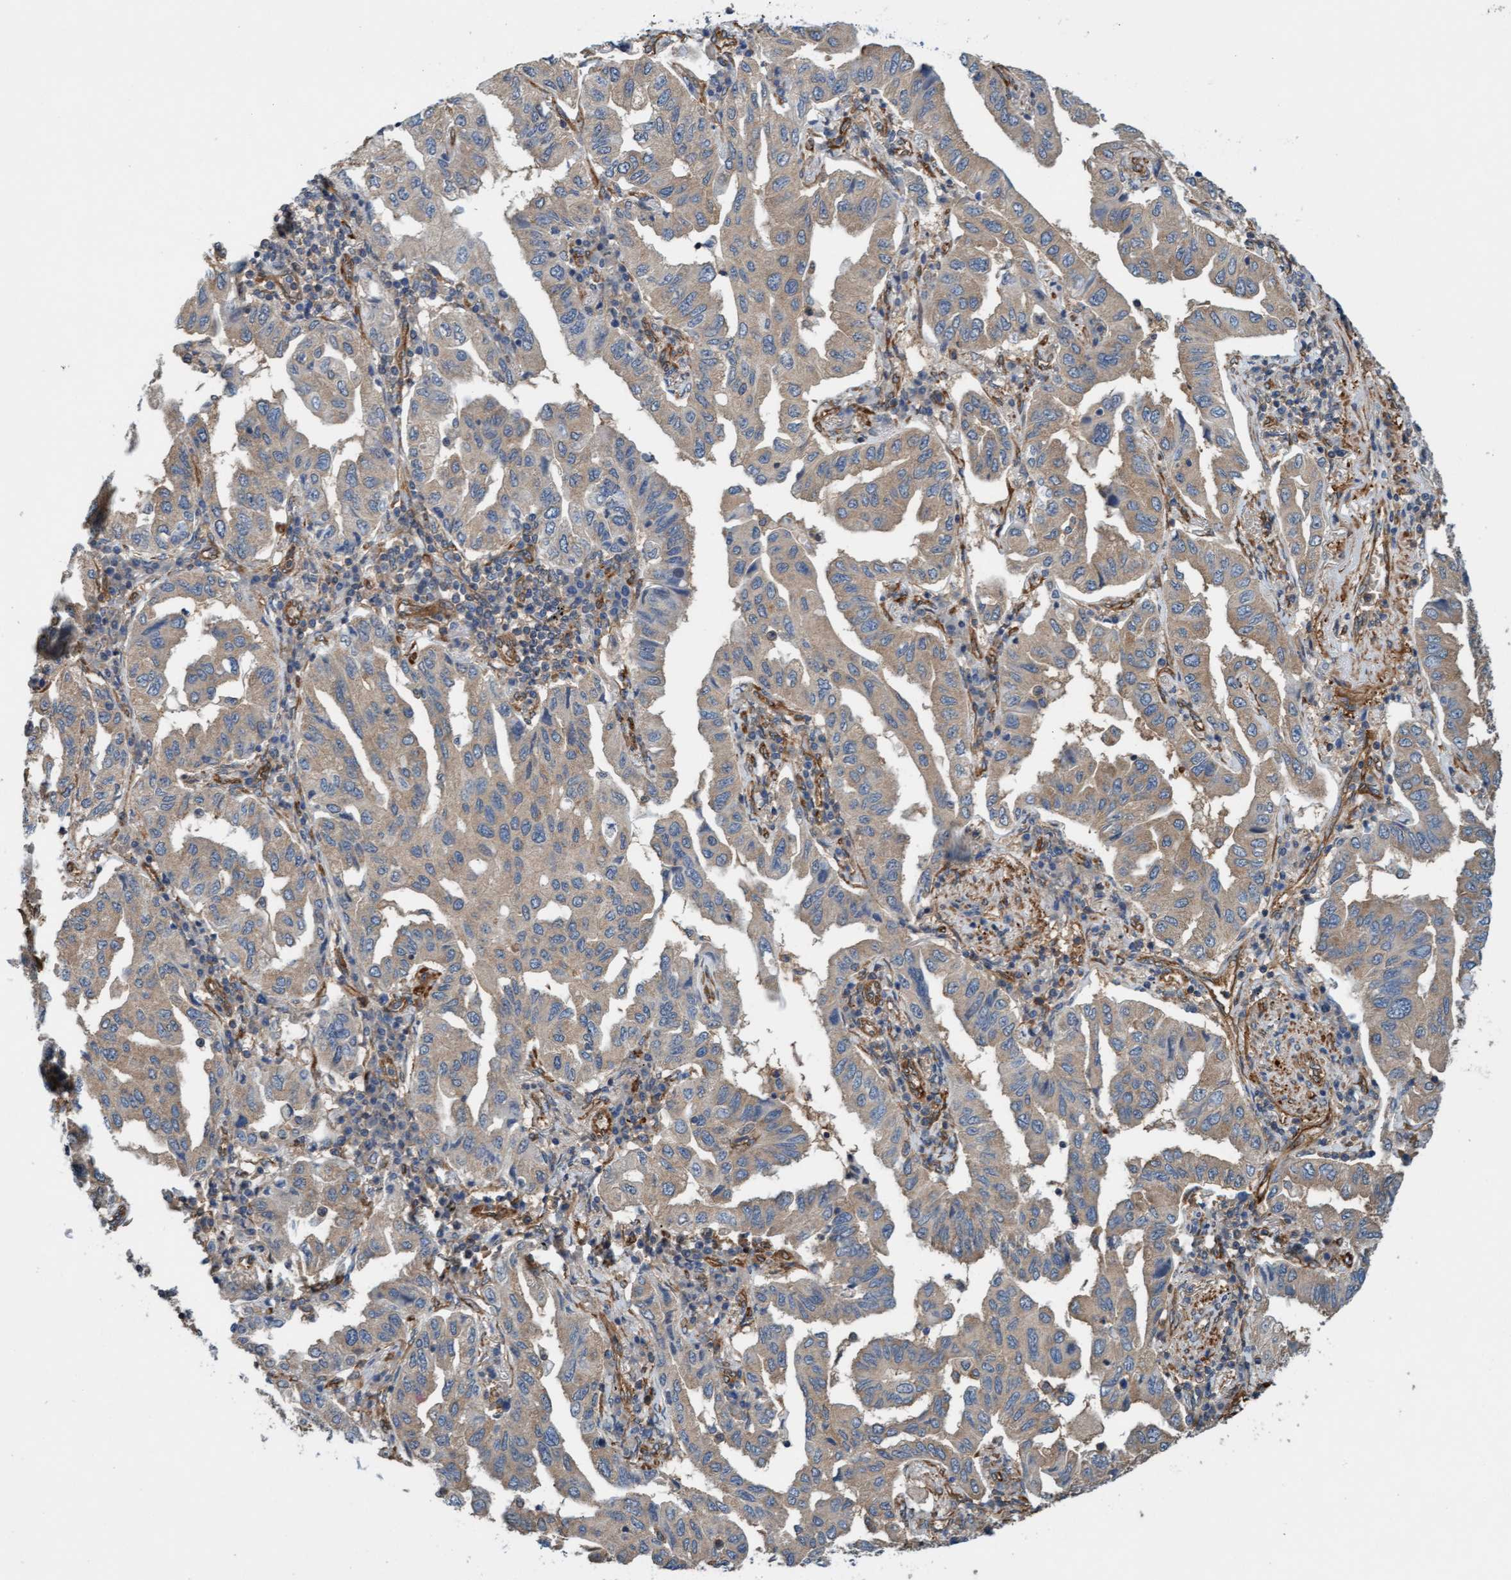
{"staining": {"intensity": "weak", "quantity": "<25%", "location": "cytoplasmic/membranous"}, "tissue": "lung cancer", "cell_type": "Tumor cells", "image_type": "cancer", "snomed": [{"axis": "morphology", "description": "Adenocarcinoma, NOS"}, {"axis": "topography", "description": "Lung"}], "caption": "Tumor cells are negative for protein expression in human lung adenocarcinoma.", "gene": "FMNL3", "patient": {"sex": "female", "age": 65}}